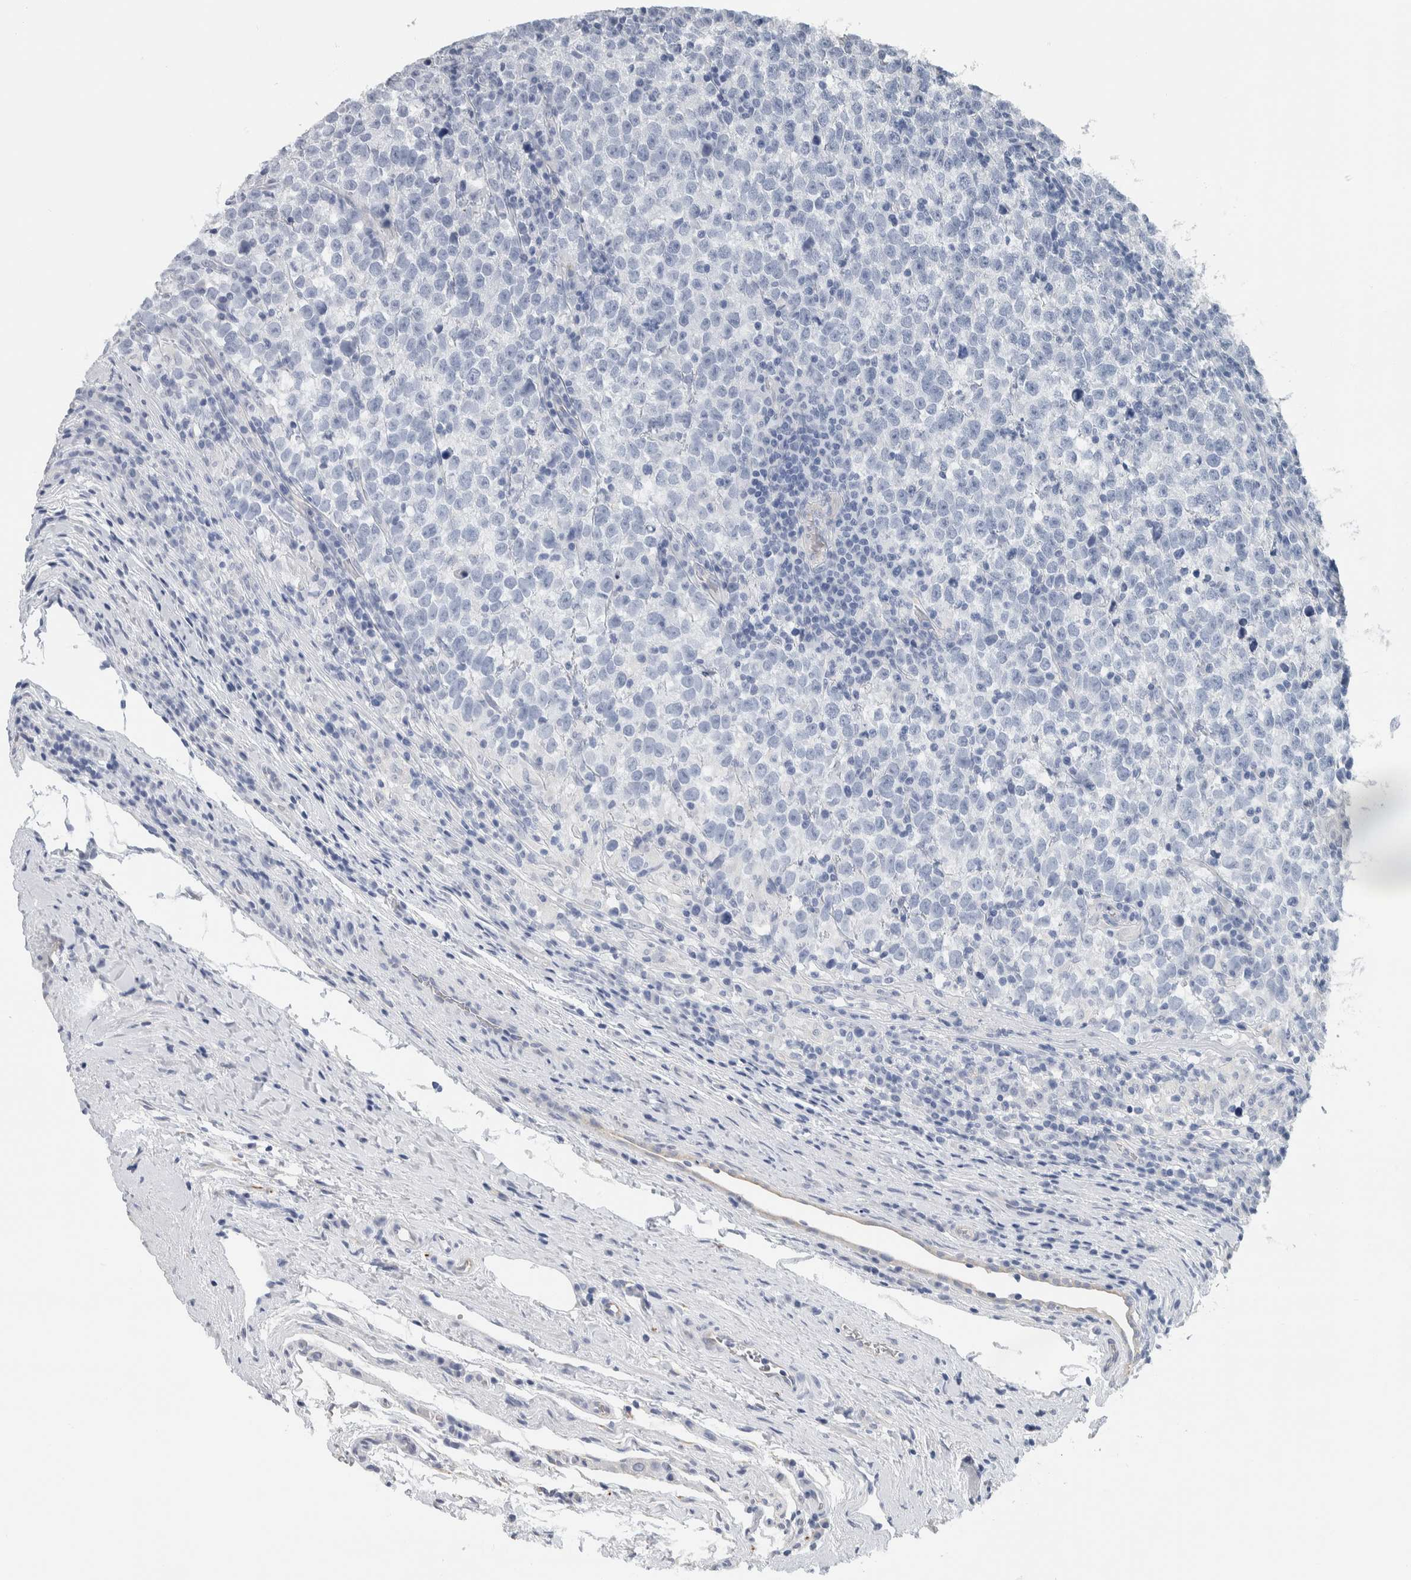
{"staining": {"intensity": "negative", "quantity": "none", "location": "none"}, "tissue": "testis cancer", "cell_type": "Tumor cells", "image_type": "cancer", "snomed": [{"axis": "morphology", "description": "Normal tissue, NOS"}, {"axis": "morphology", "description": "Seminoma, NOS"}, {"axis": "topography", "description": "Testis"}], "caption": "Immunohistochemical staining of seminoma (testis) reveals no significant positivity in tumor cells. The staining is performed using DAB brown chromogen with nuclei counter-stained in using hematoxylin.", "gene": "NEFM", "patient": {"sex": "male", "age": 43}}